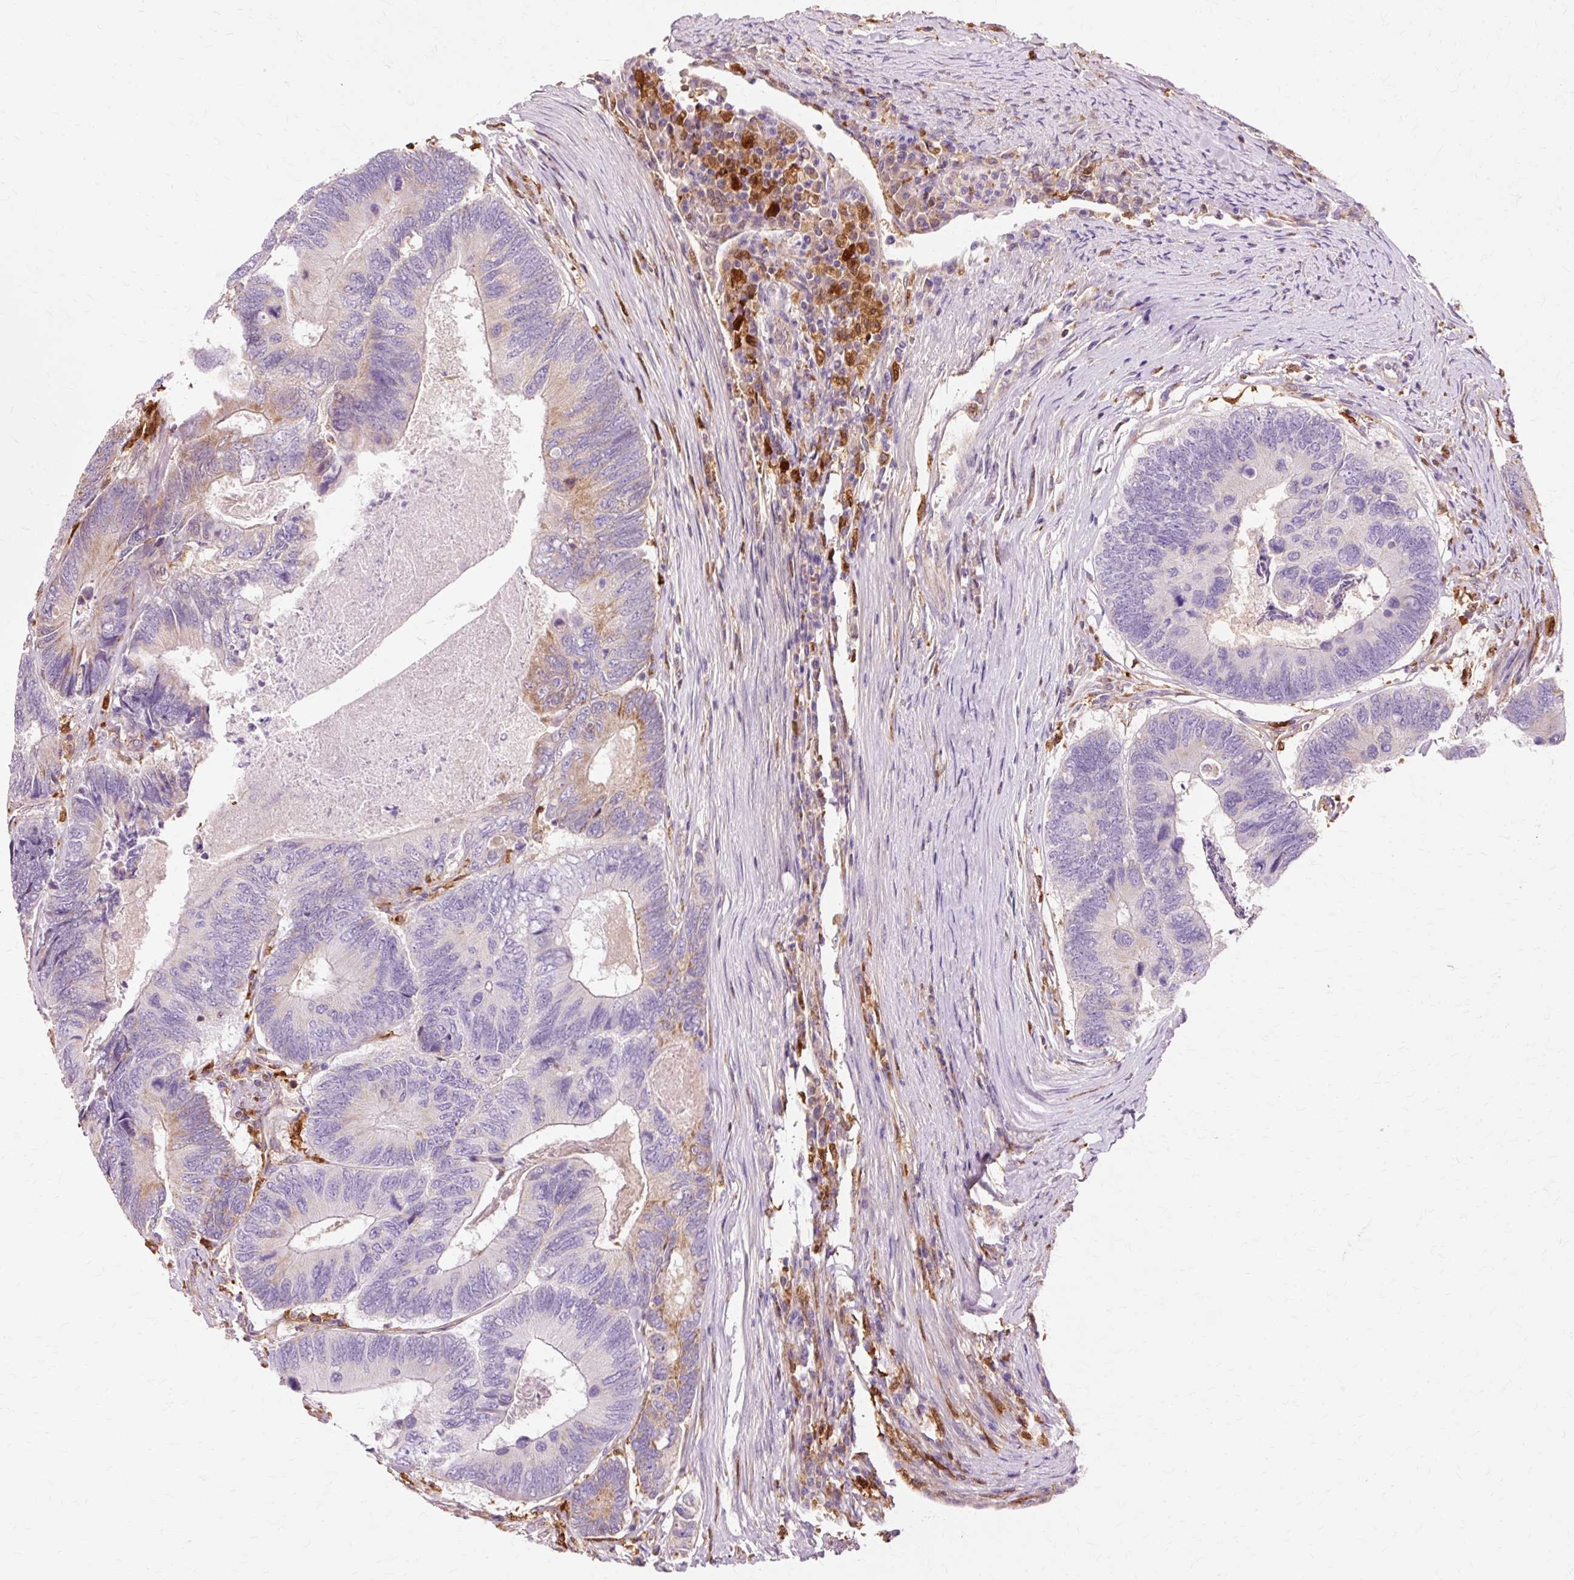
{"staining": {"intensity": "moderate", "quantity": "<25%", "location": "cytoplasmic/membranous"}, "tissue": "colorectal cancer", "cell_type": "Tumor cells", "image_type": "cancer", "snomed": [{"axis": "morphology", "description": "Adenocarcinoma, NOS"}, {"axis": "topography", "description": "Colon"}], "caption": "Moderate cytoplasmic/membranous protein staining is identified in approximately <25% of tumor cells in colorectal cancer.", "gene": "GPX1", "patient": {"sex": "female", "age": 67}}